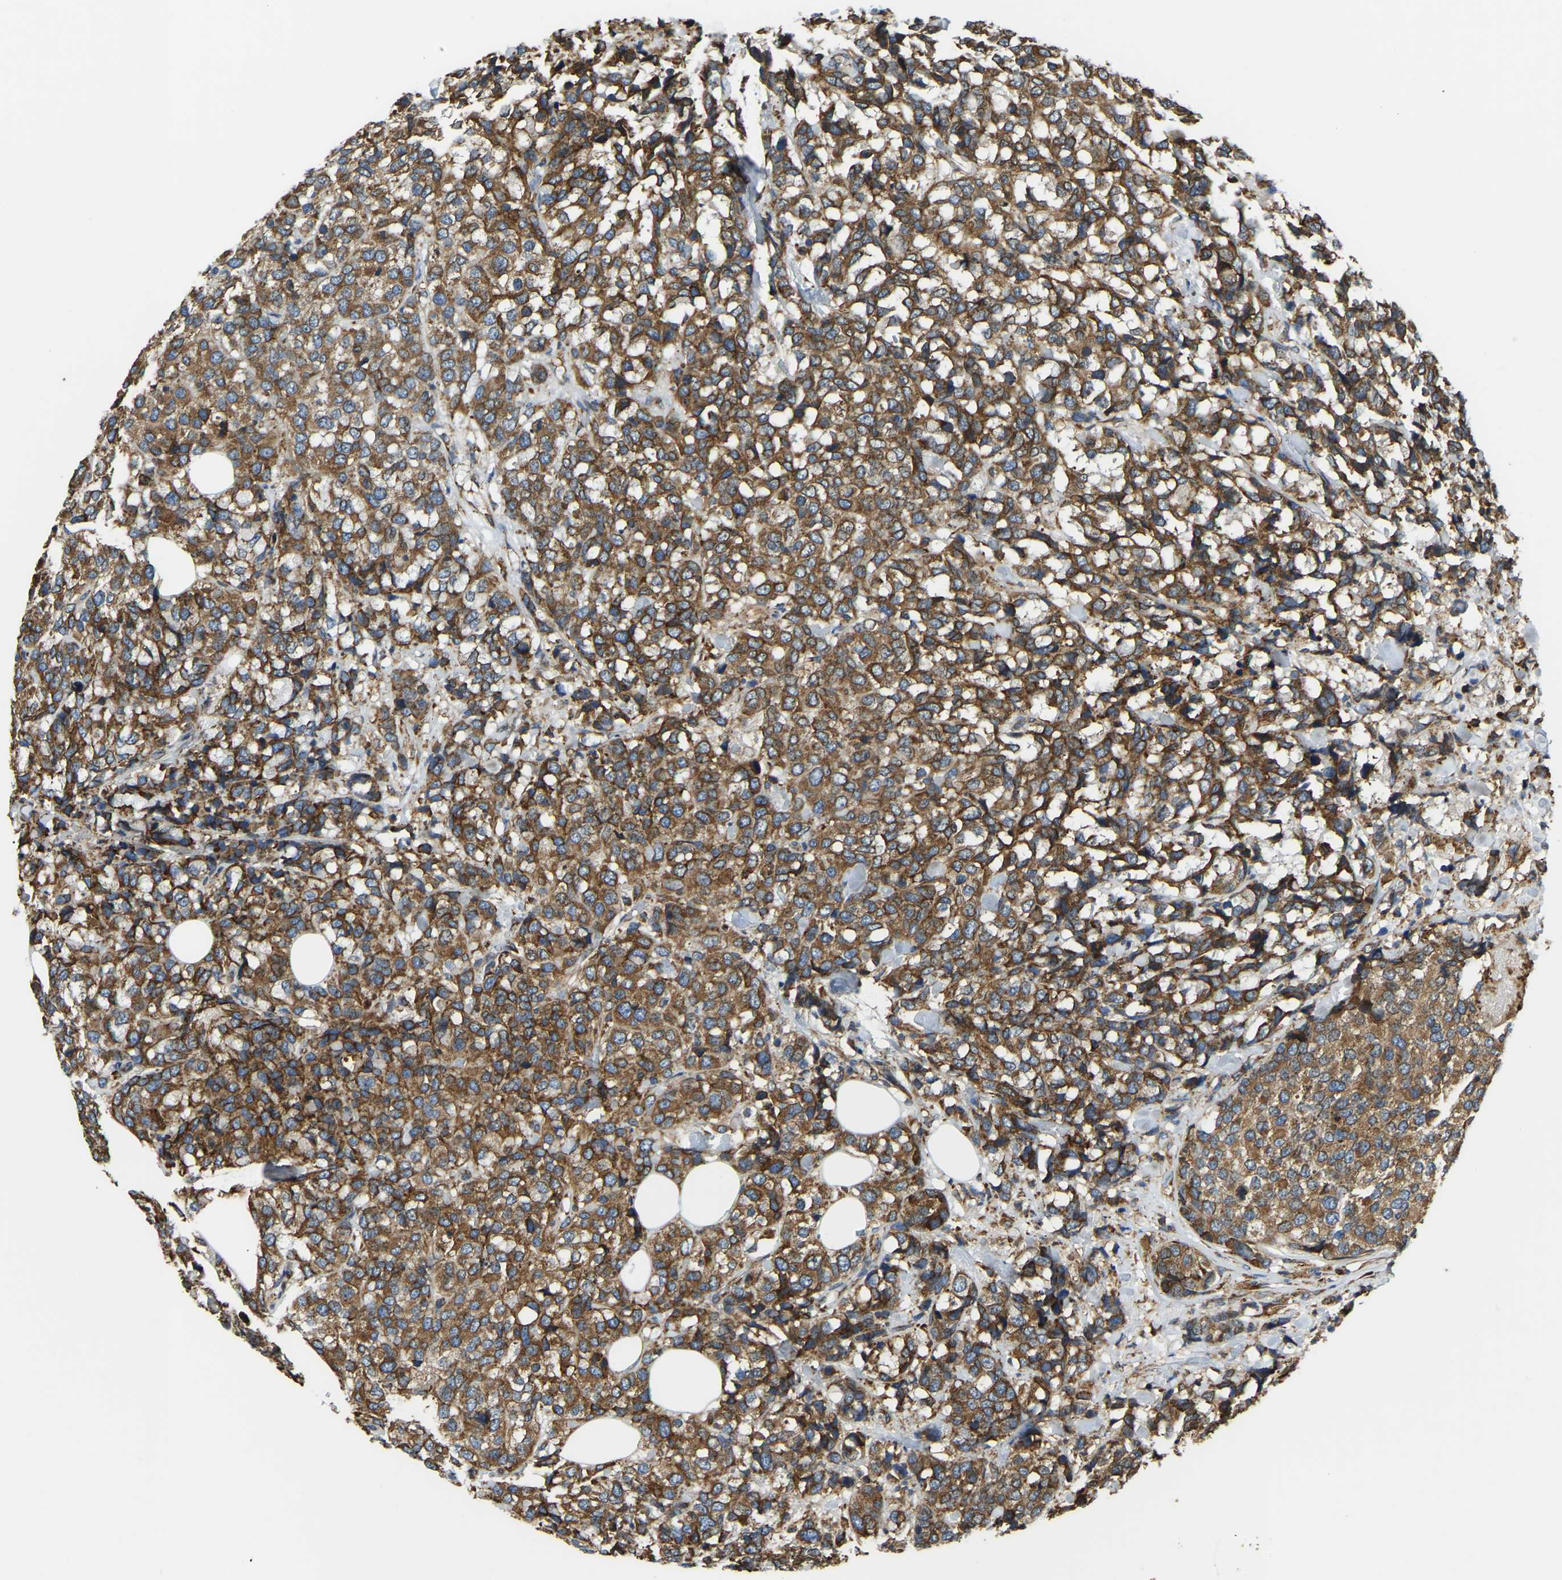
{"staining": {"intensity": "moderate", "quantity": ">75%", "location": "cytoplasmic/membranous"}, "tissue": "breast cancer", "cell_type": "Tumor cells", "image_type": "cancer", "snomed": [{"axis": "morphology", "description": "Lobular carcinoma"}, {"axis": "topography", "description": "Breast"}], "caption": "This image reveals breast cancer stained with IHC to label a protein in brown. The cytoplasmic/membranous of tumor cells show moderate positivity for the protein. Nuclei are counter-stained blue.", "gene": "RNF115", "patient": {"sex": "female", "age": 59}}